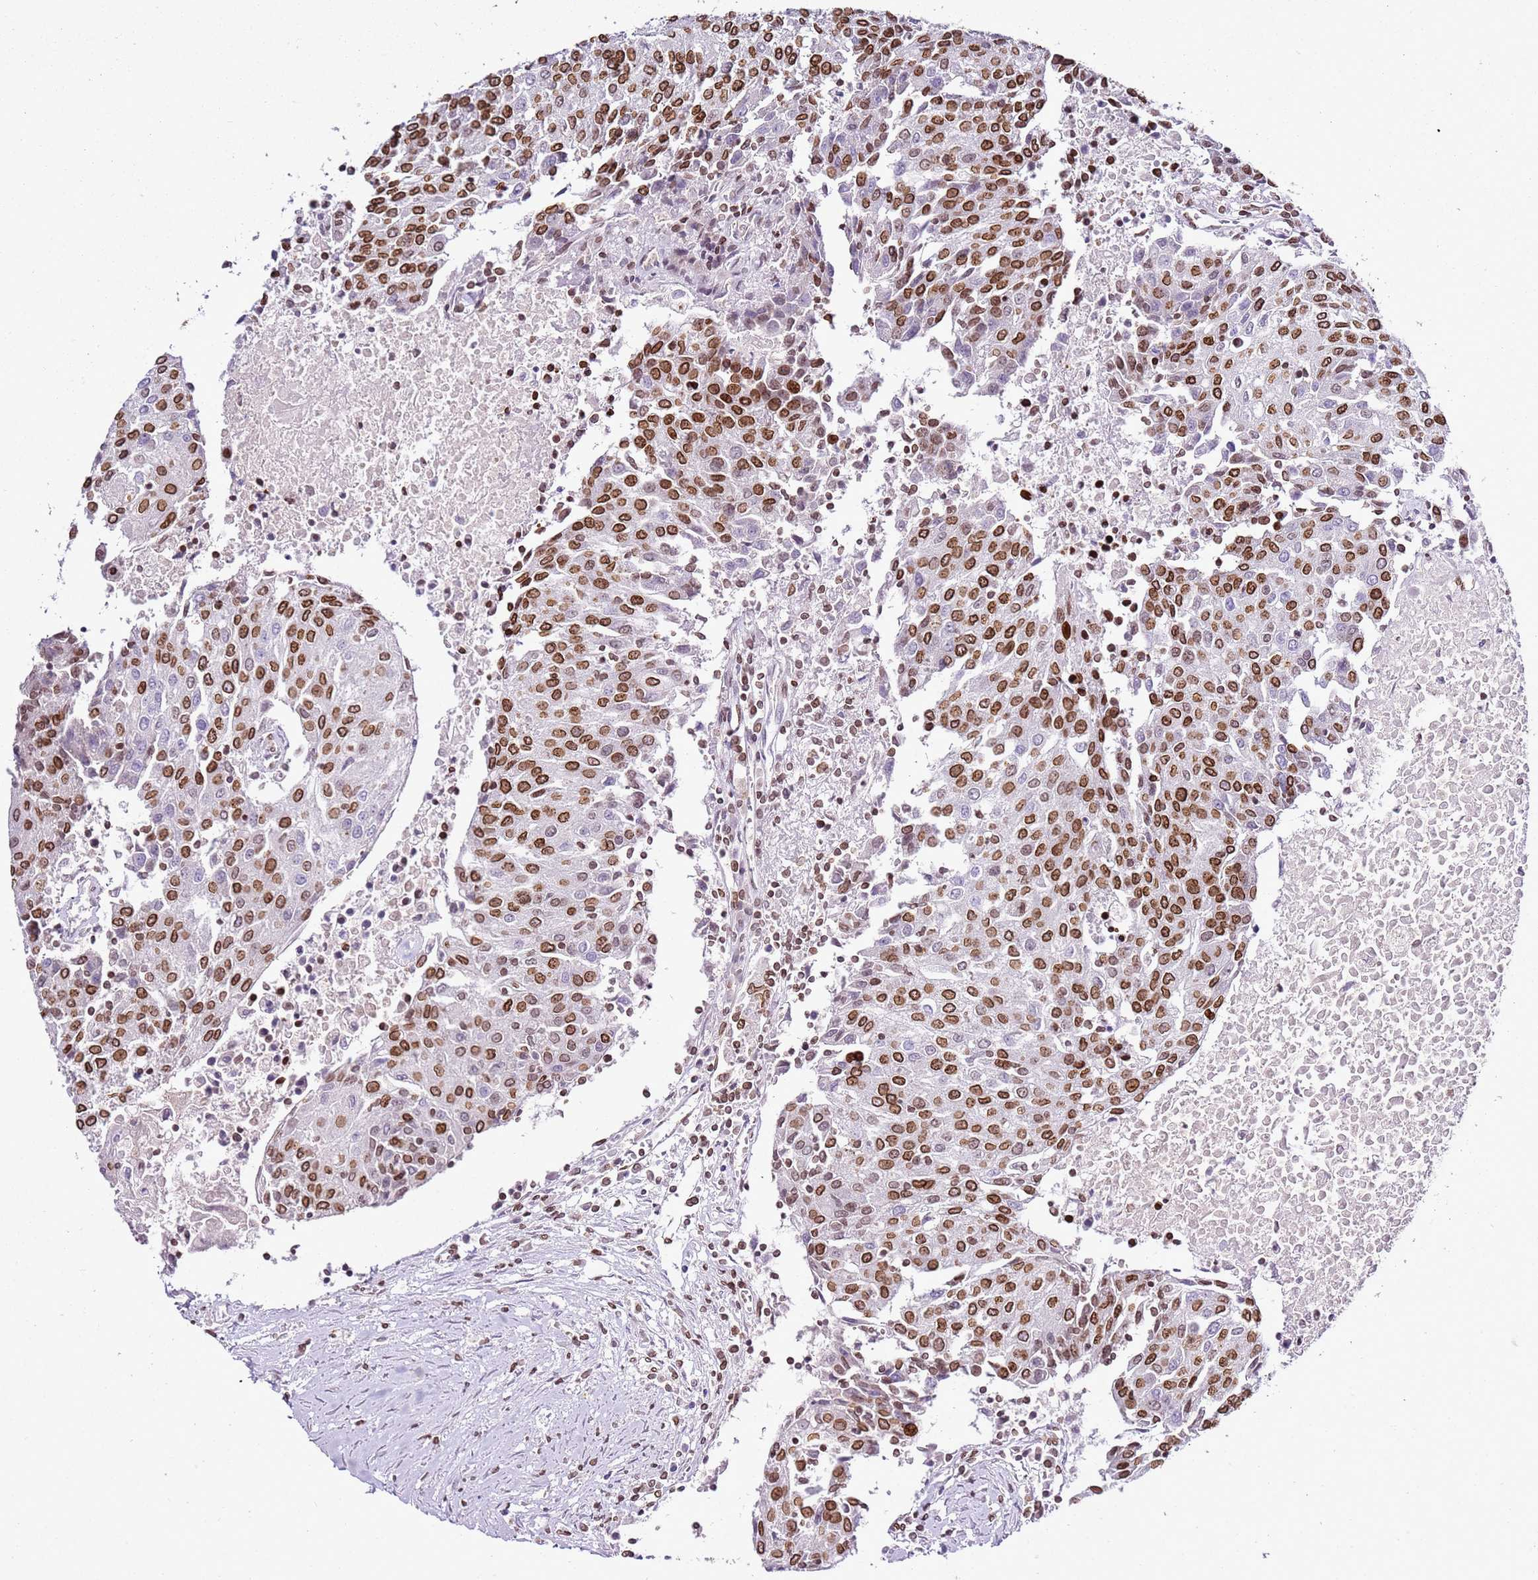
{"staining": {"intensity": "strong", "quantity": ">75%", "location": "cytoplasmic/membranous,nuclear"}, "tissue": "urothelial cancer", "cell_type": "Tumor cells", "image_type": "cancer", "snomed": [{"axis": "morphology", "description": "Urothelial carcinoma, High grade"}, {"axis": "topography", "description": "Urinary bladder"}], "caption": "High-power microscopy captured an immunohistochemistry histopathology image of urothelial carcinoma (high-grade), revealing strong cytoplasmic/membranous and nuclear expression in approximately >75% of tumor cells.", "gene": "POU6F1", "patient": {"sex": "female", "age": 85}}